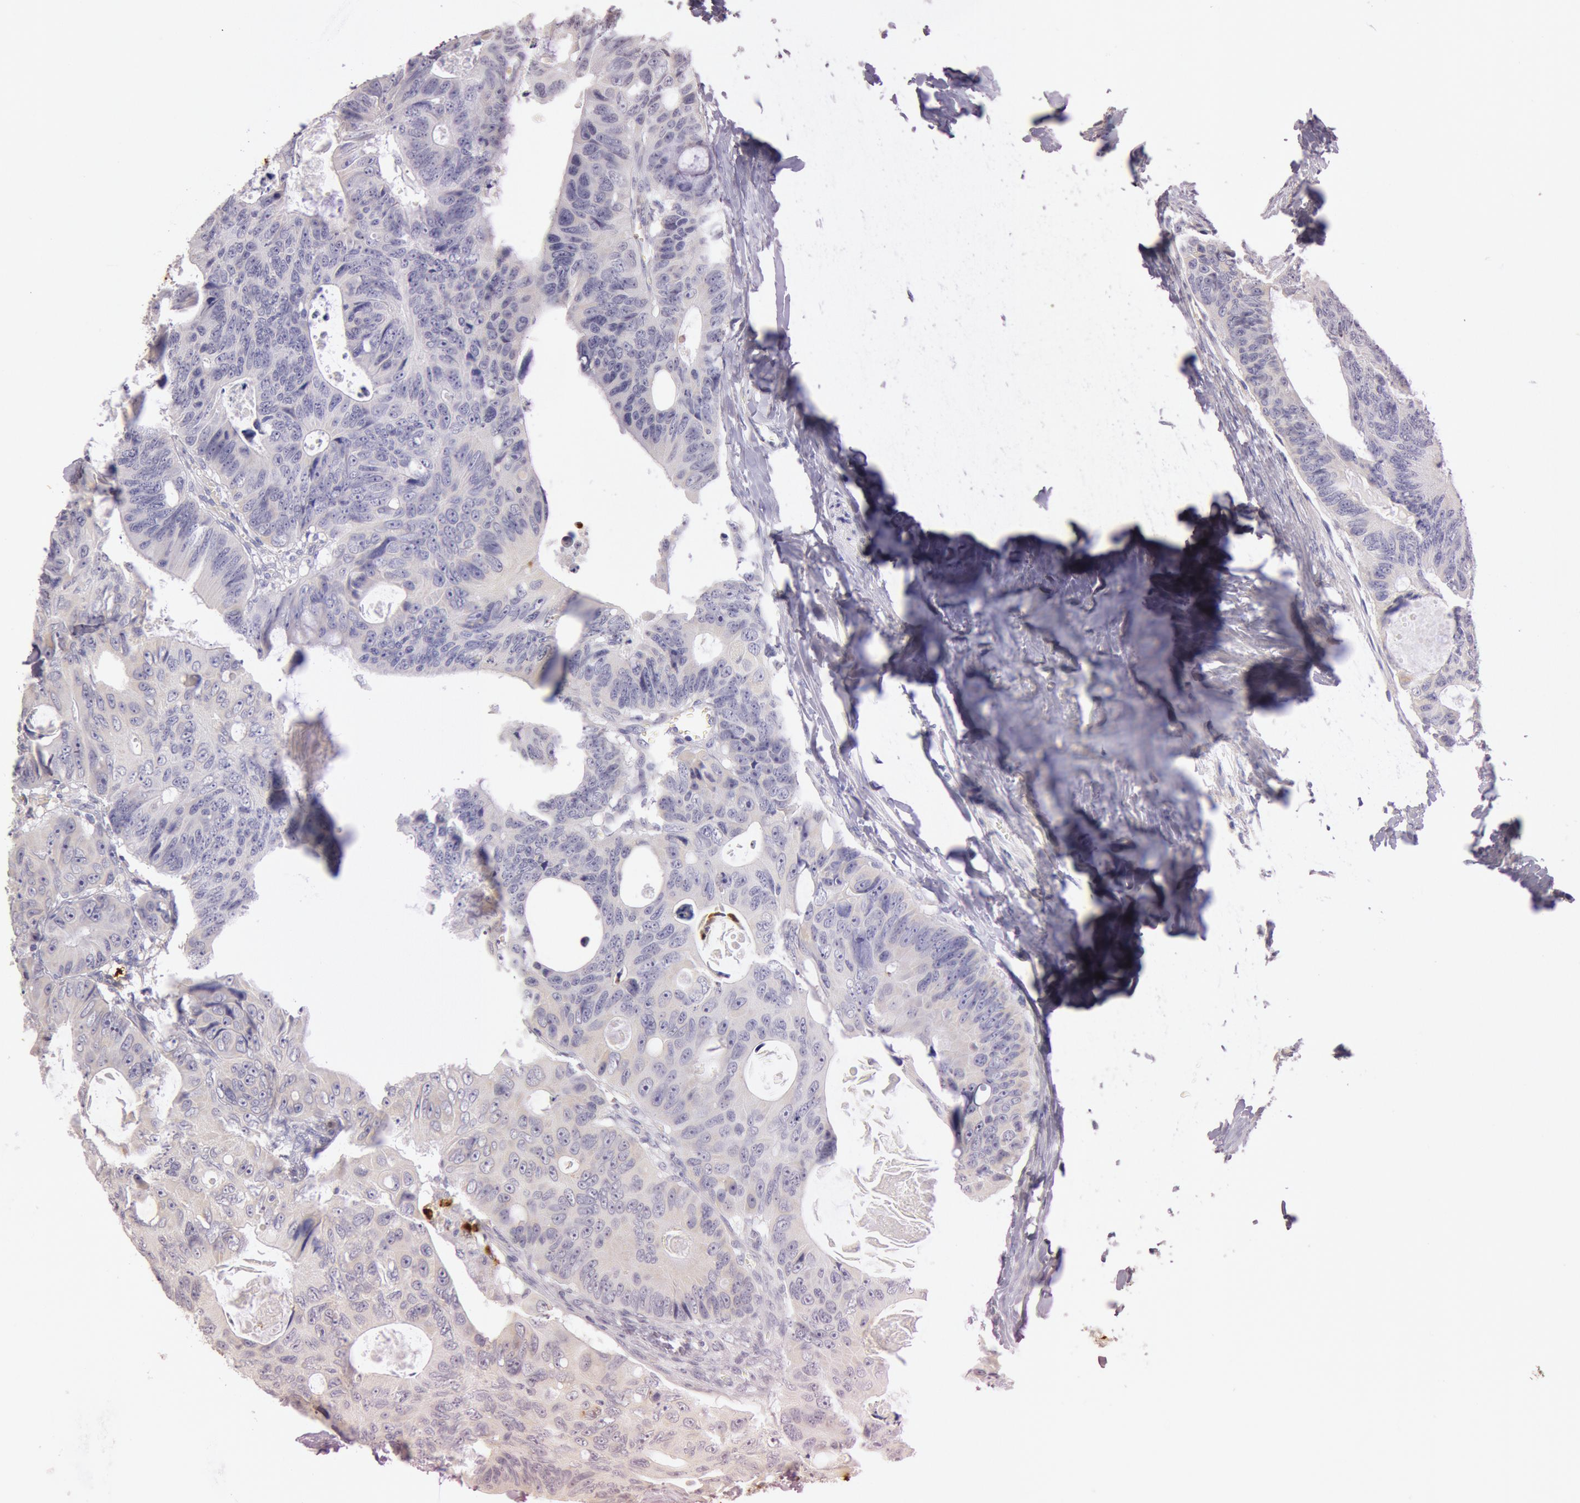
{"staining": {"intensity": "negative", "quantity": "none", "location": "none"}, "tissue": "colorectal cancer", "cell_type": "Tumor cells", "image_type": "cancer", "snomed": [{"axis": "morphology", "description": "Adenocarcinoma, NOS"}, {"axis": "topography", "description": "Colon"}], "caption": "Protein analysis of adenocarcinoma (colorectal) displays no significant positivity in tumor cells.", "gene": "KDM6A", "patient": {"sex": "female", "age": 55}}